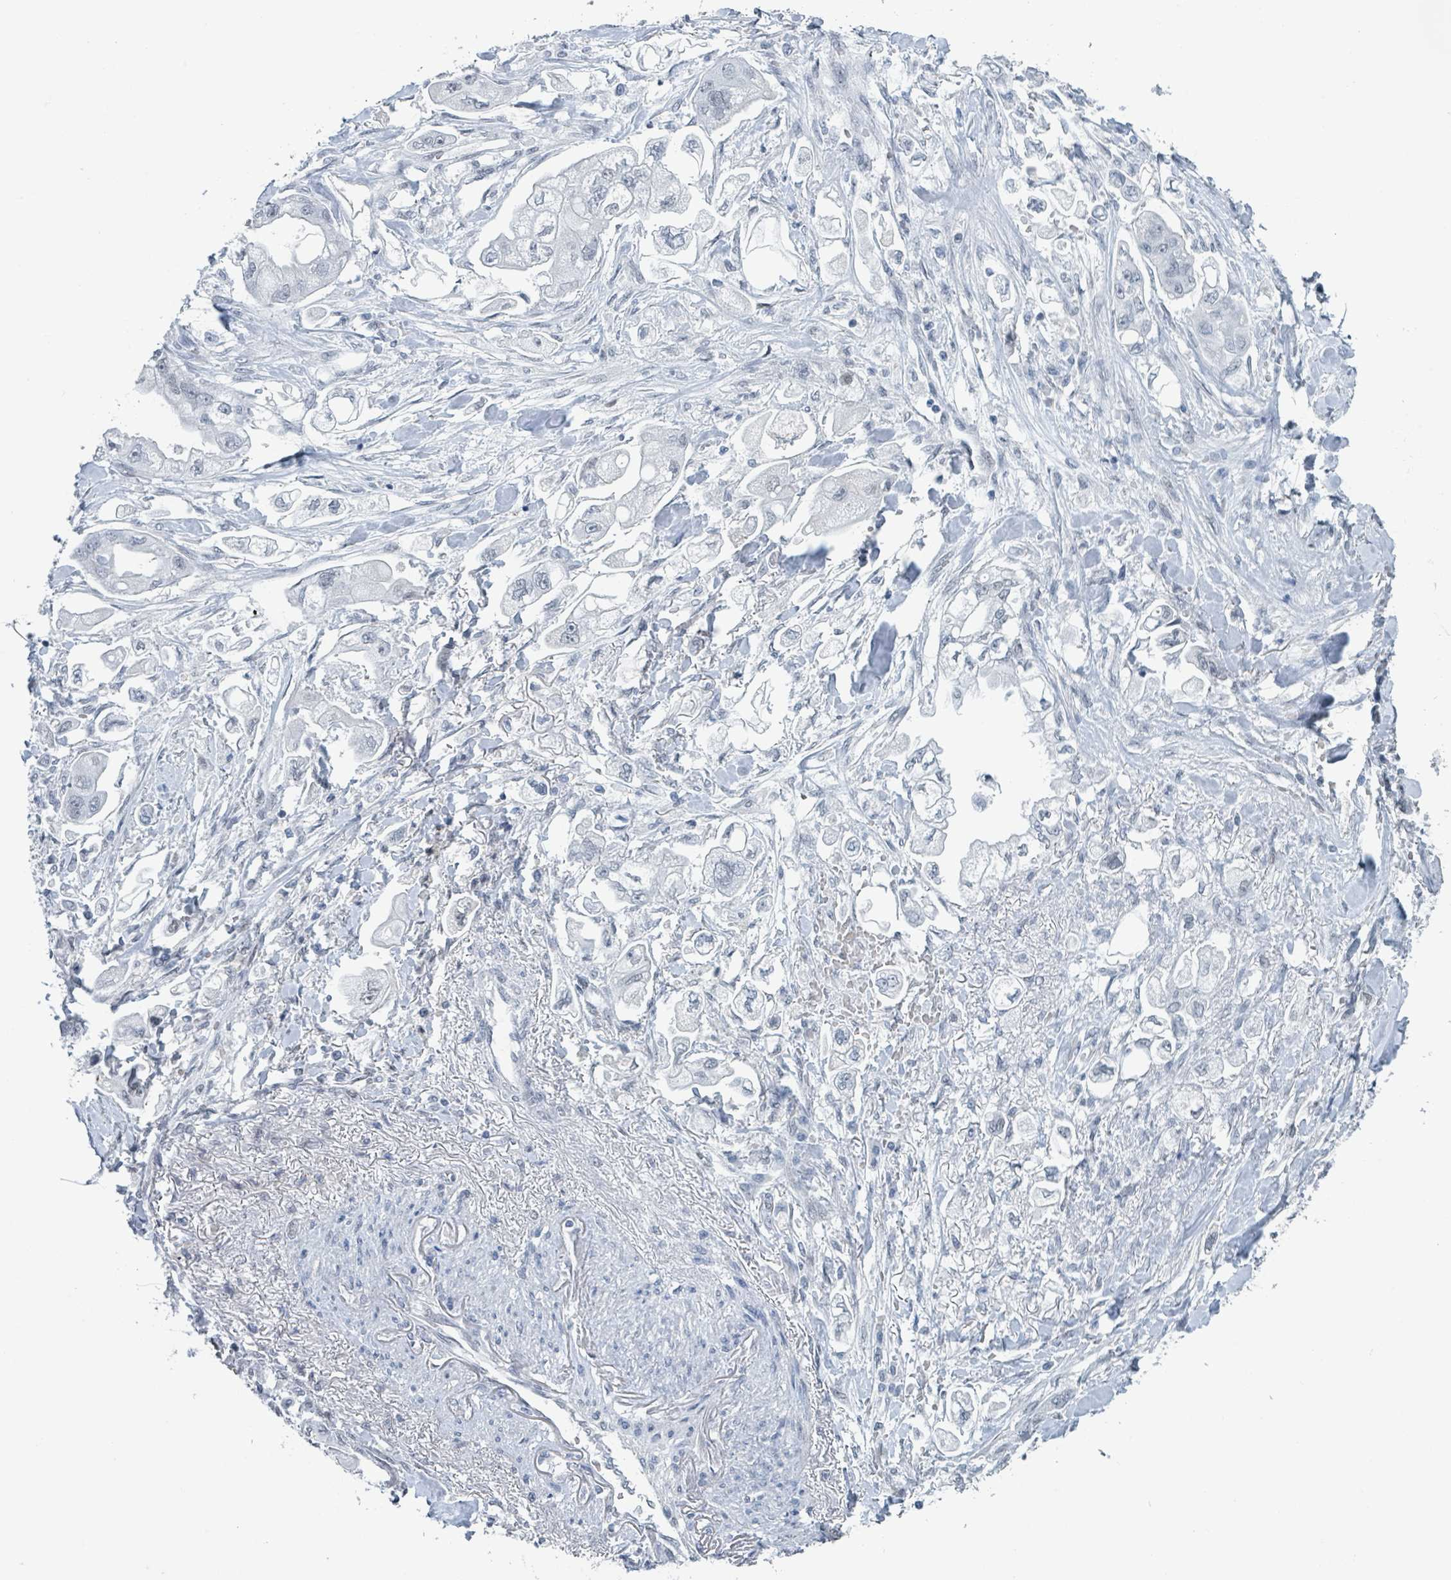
{"staining": {"intensity": "negative", "quantity": "none", "location": "none"}, "tissue": "stomach cancer", "cell_type": "Tumor cells", "image_type": "cancer", "snomed": [{"axis": "morphology", "description": "Adenocarcinoma, NOS"}, {"axis": "topography", "description": "Stomach"}], "caption": "DAB immunohistochemical staining of human stomach cancer (adenocarcinoma) demonstrates no significant staining in tumor cells.", "gene": "EHMT2", "patient": {"sex": "male", "age": 62}}